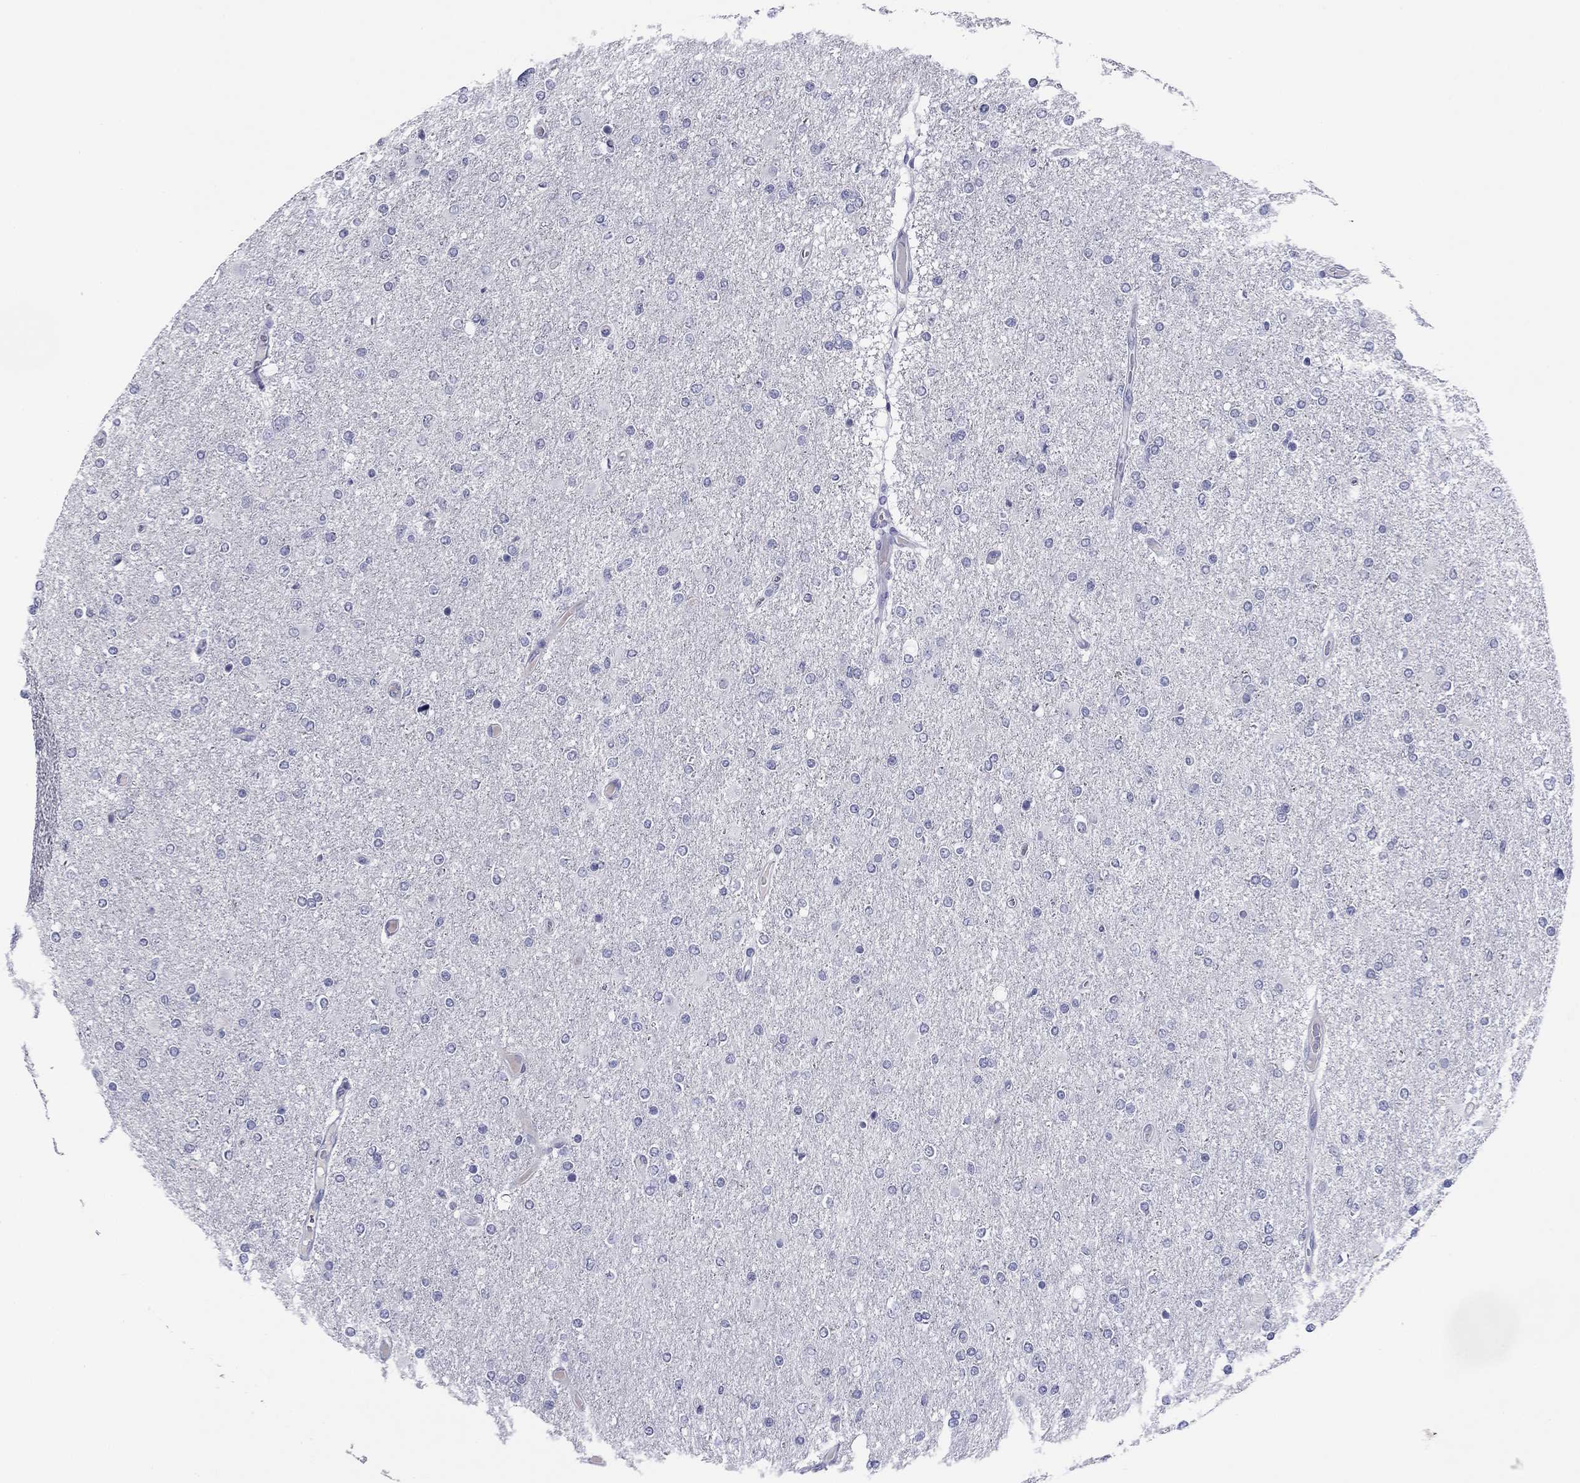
{"staining": {"intensity": "negative", "quantity": "none", "location": "none"}, "tissue": "glioma", "cell_type": "Tumor cells", "image_type": "cancer", "snomed": [{"axis": "morphology", "description": "Glioma, malignant, High grade"}, {"axis": "topography", "description": "Cerebral cortex"}], "caption": "Tumor cells are negative for brown protein staining in malignant high-grade glioma. (DAB immunohistochemistry with hematoxylin counter stain).", "gene": "ABCC2", "patient": {"sex": "male", "age": 70}}